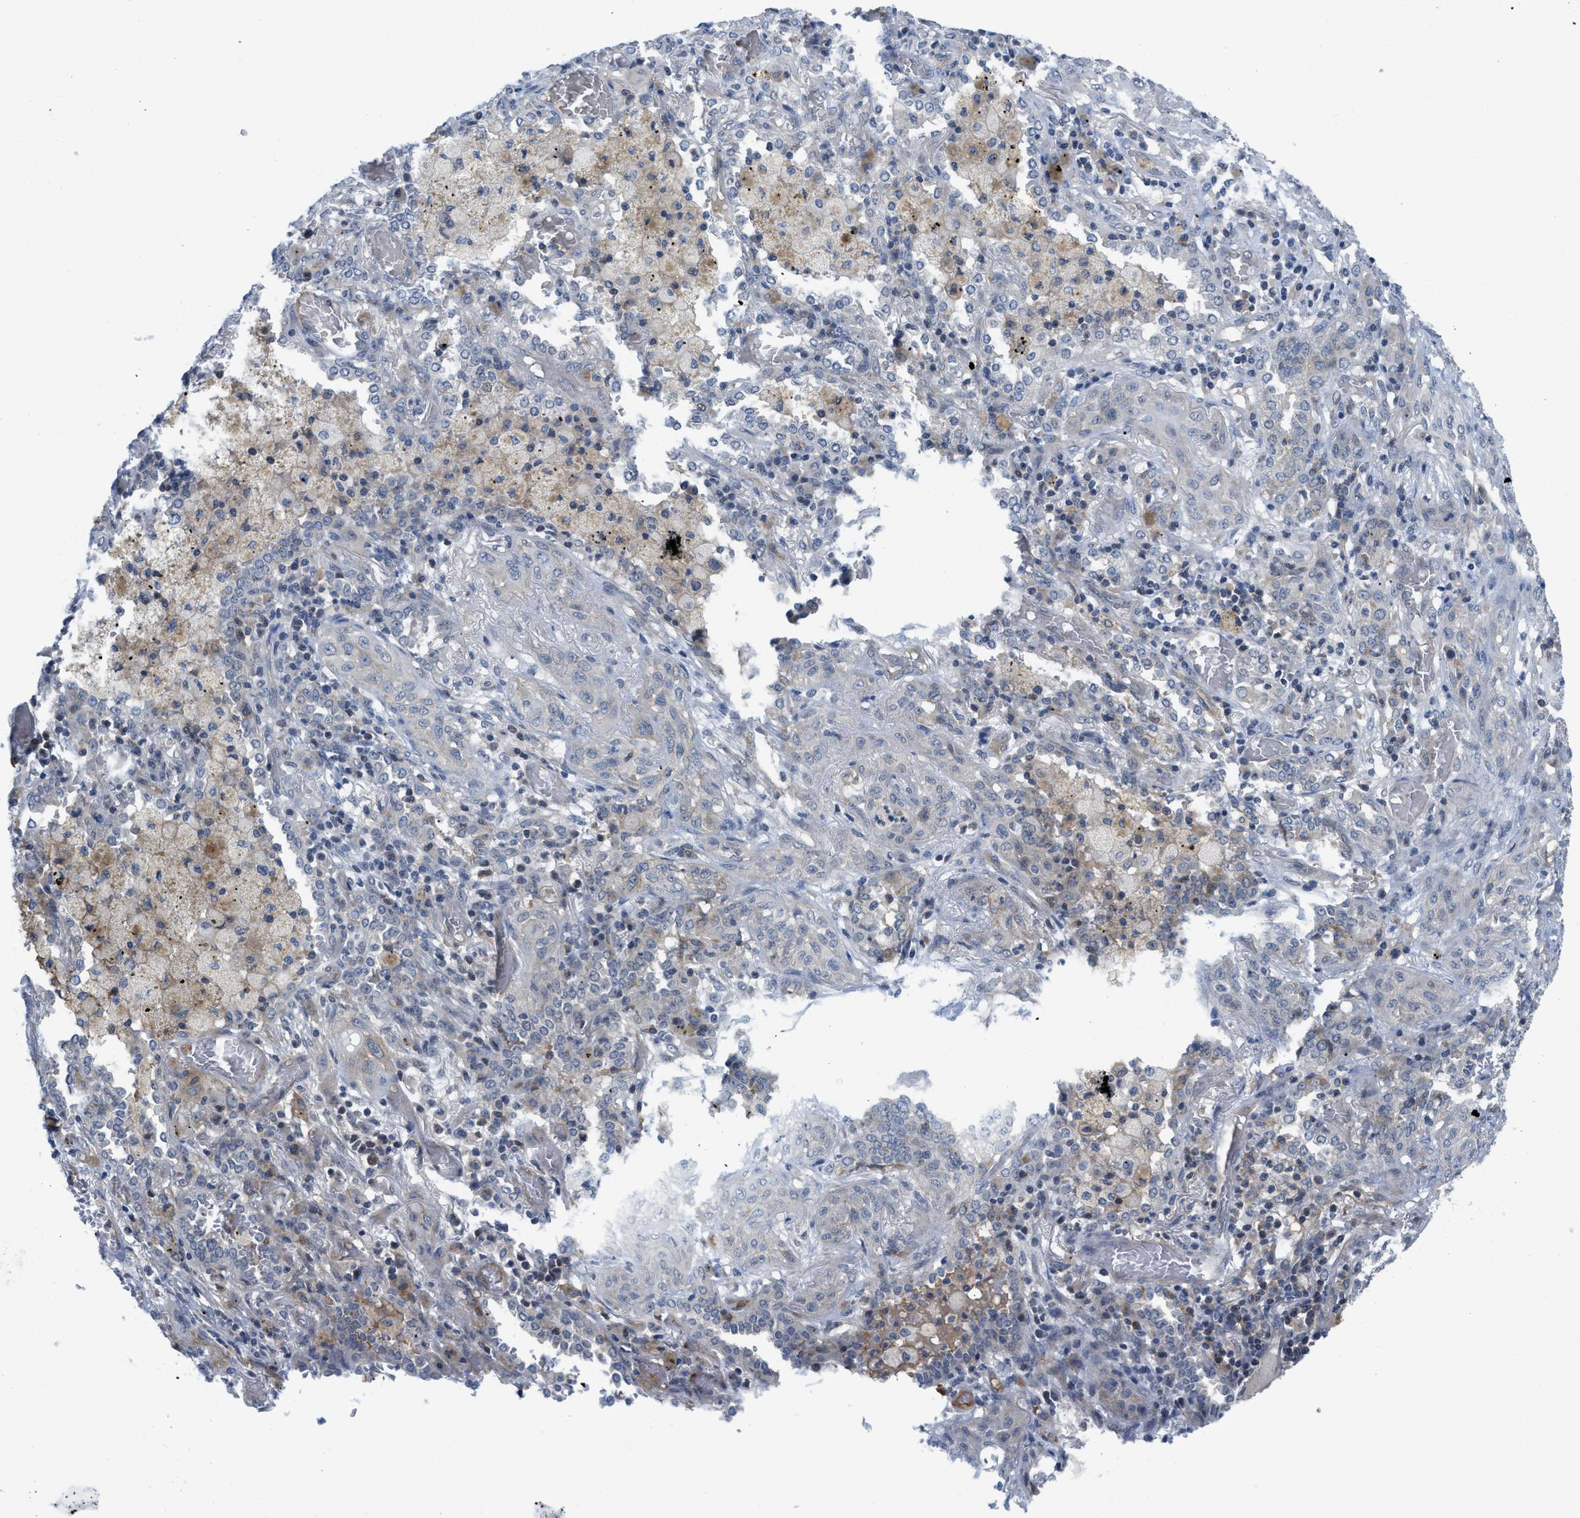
{"staining": {"intensity": "negative", "quantity": "none", "location": "none"}, "tissue": "lung cancer", "cell_type": "Tumor cells", "image_type": "cancer", "snomed": [{"axis": "morphology", "description": "Squamous cell carcinoma, NOS"}, {"axis": "topography", "description": "Lung"}], "caption": "IHC of lung cancer (squamous cell carcinoma) displays no expression in tumor cells. (DAB immunohistochemistry (IHC), high magnification).", "gene": "TNFAIP1", "patient": {"sex": "female", "age": 47}}